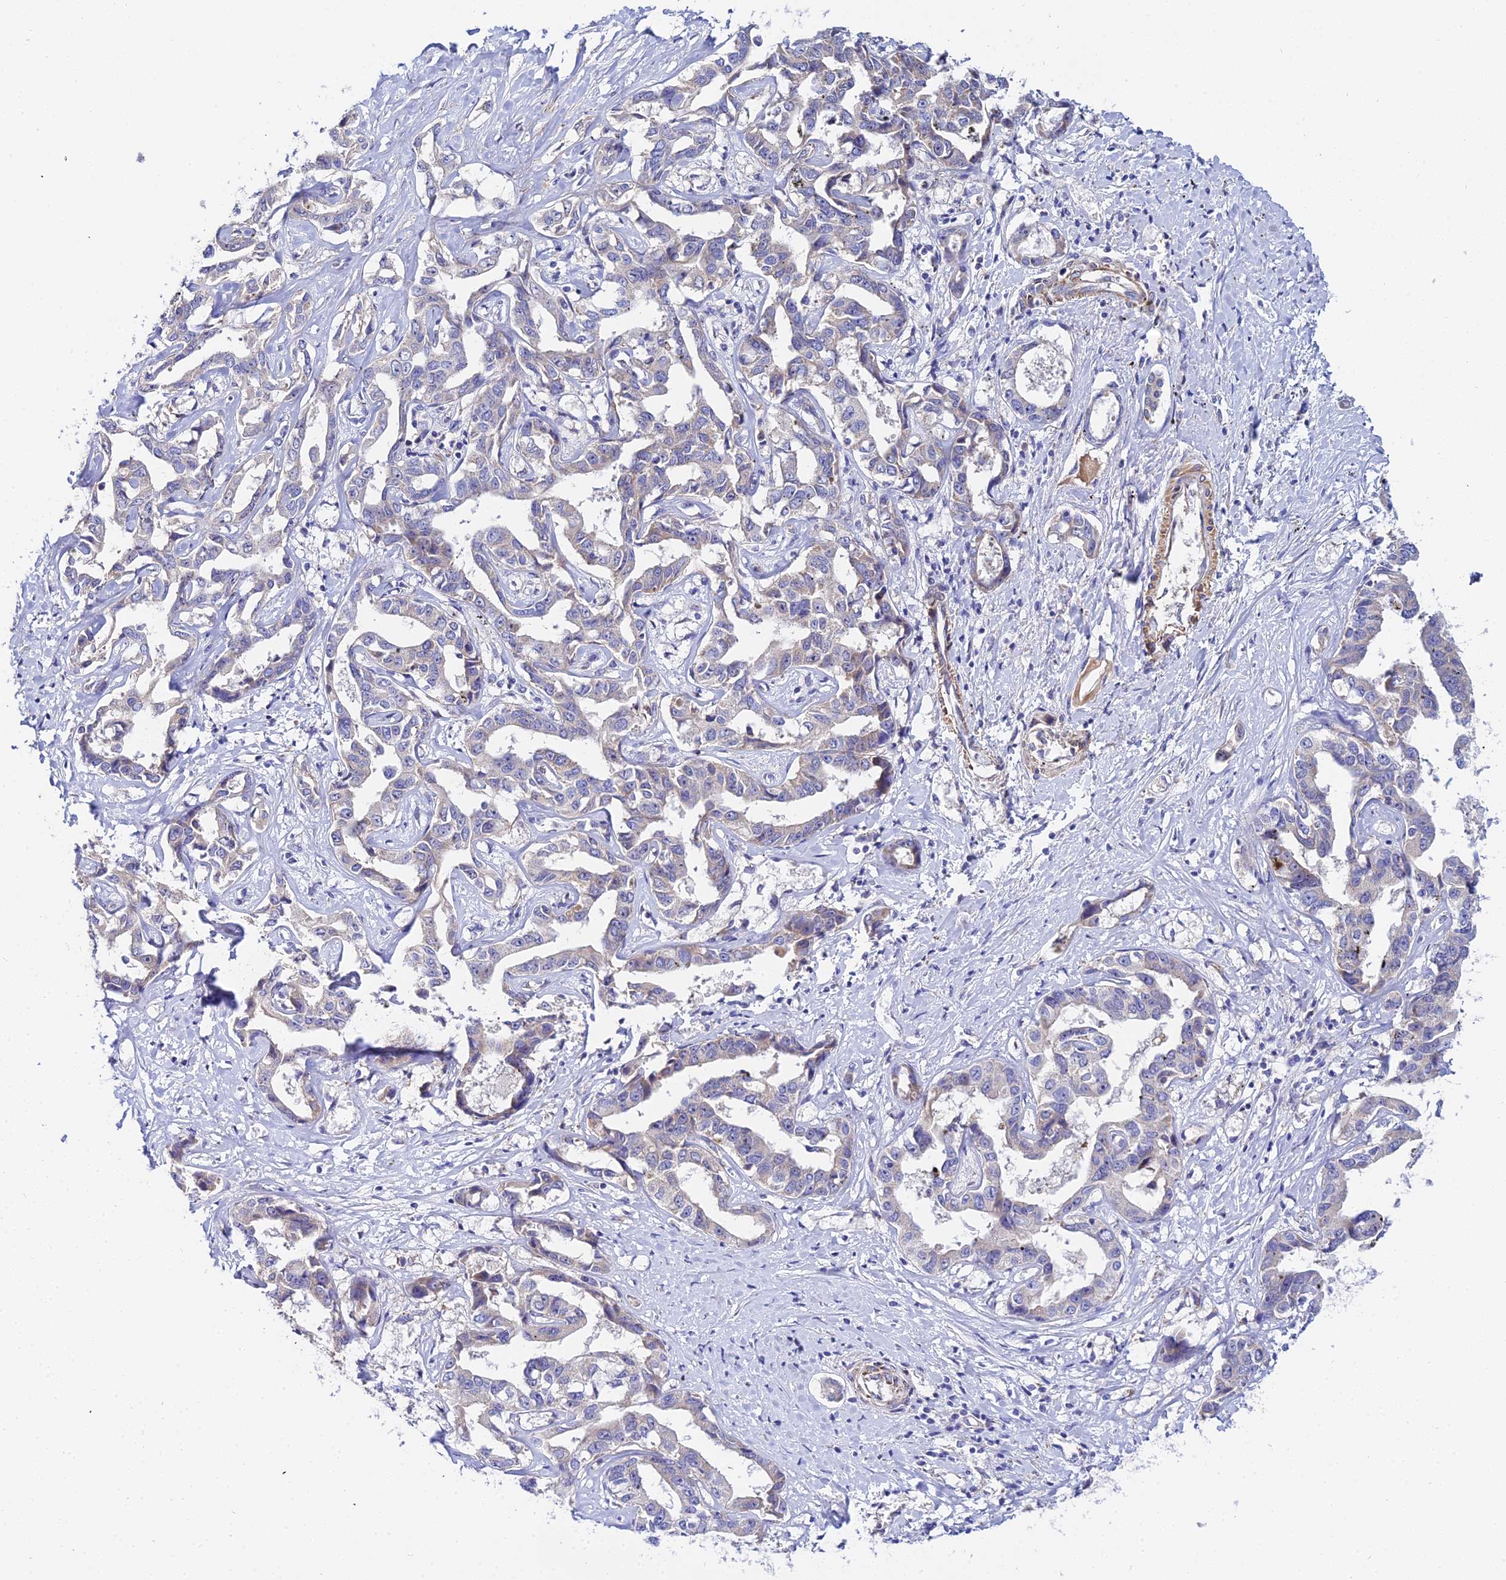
{"staining": {"intensity": "weak", "quantity": "25%-75%", "location": "cytoplasmic/membranous"}, "tissue": "liver cancer", "cell_type": "Tumor cells", "image_type": "cancer", "snomed": [{"axis": "morphology", "description": "Cholangiocarcinoma"}, {"axis": "topography", "description": "Liver"}], "caption": "Liver cancer stained with DAB (3,3'-diaminobenzidine) immunohistochemistry reveals low levels of weak cytoplasmic/membranous staining in approximately 25%-75% of tumor cells. The staining is performed using DAB brown chromogen to label protein expression. The nuclei are counter-stained blue using hematoxylin.", "gene": "ACOT2", "patient": {"sex": "male", "age": 59}}